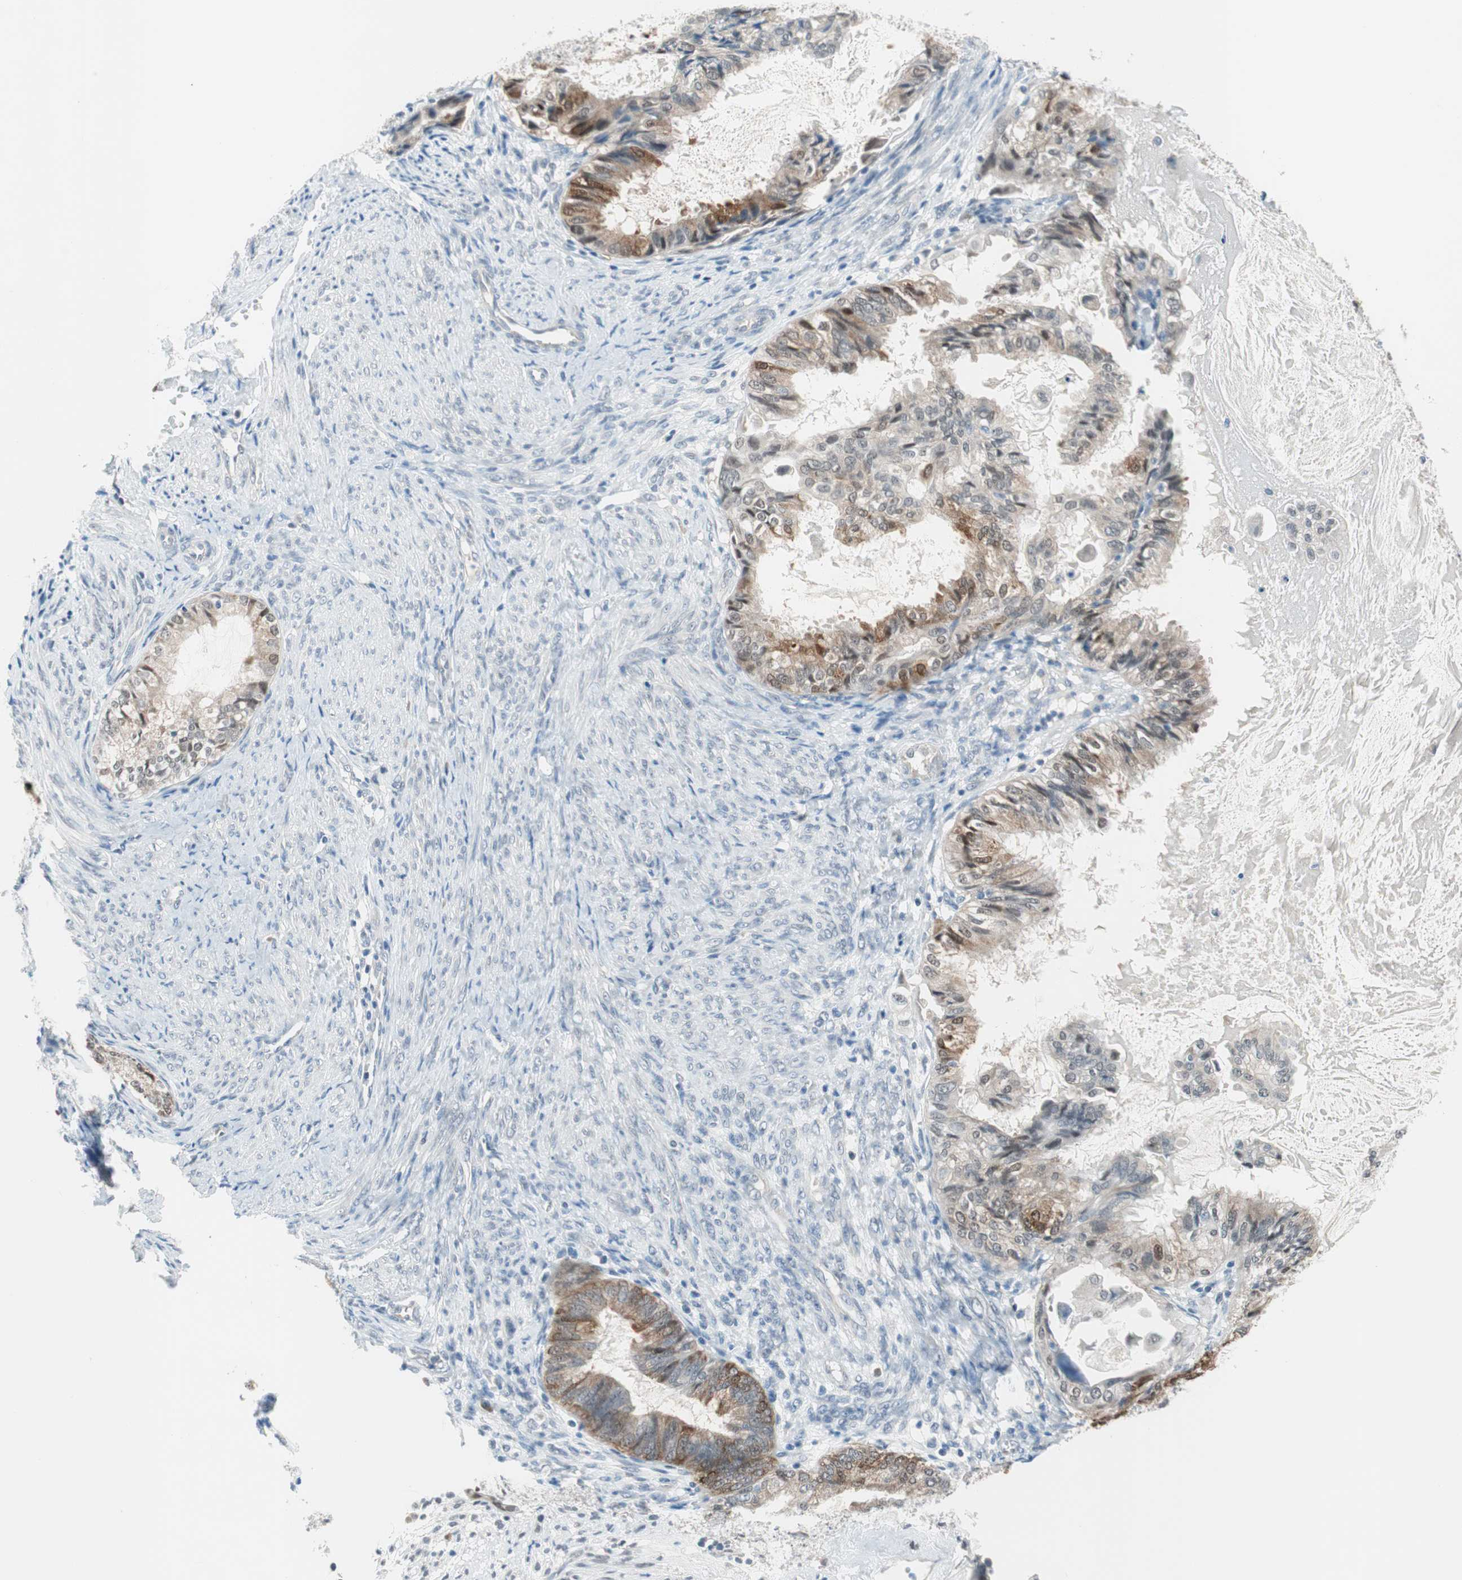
{"staining": {"intensity": "moderate", "quantity": "<25%", "location": "cytoplasmic/membranous"}, "tissue": "cervical cancer", "cell_type": "Tumor cells", "image_type": "cancer", "snomed": [{"axis": "morphology", "description": "Normal tissue, NOS"}, {"axis": "morphology", "description": "Adenocarcinoma, NOS"}, {"axis": "topography", "description": "Cervix"}, {"axis": "topography", "description": "Endometrium"}], "caption": "Cervical adenocarcinoma stained for a protein demonstrates moderate cytoplasmic/membranous positivity in tumor cells.", "gene": "GRHL1", "patient": {"sex": "female", "age": 86}}